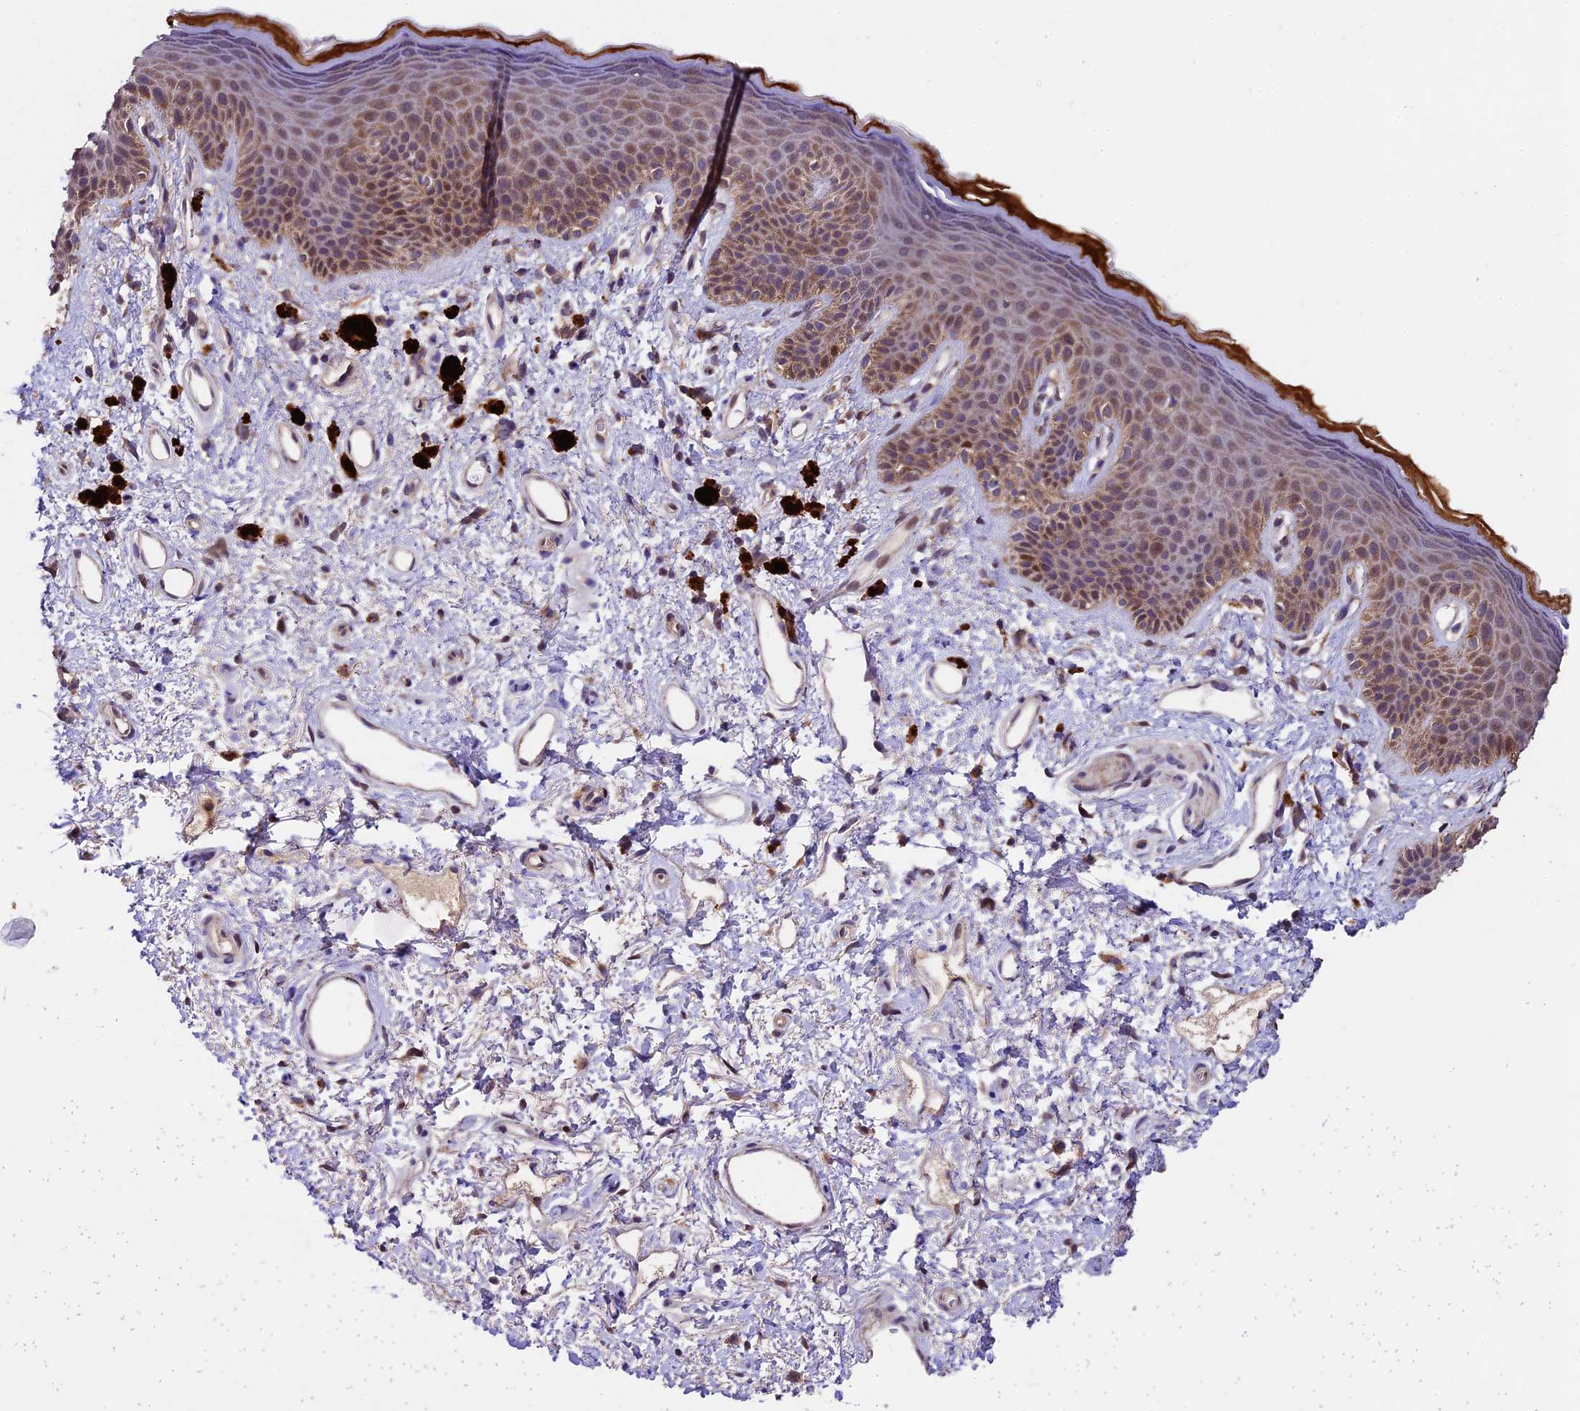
{"staining": {"intensity": "moderate", "quantity": "25%-75%", "location": "cytoplasmic/membranous,nuclear"}, "tissue": "skin", "cell_type": "Epidermal cells", "image_type": "normal", "snomed": [{"axis": "morphology", "description": "Normal tissue, NOS"}, {"axis": "topography", "description": "Anal"}], "caption": "Protein positivity by immunohistochemistry (IHC) reveals moderate cytoplasmic/membranous,nuclear positivity in approximately 25%-75% of epidermal cells in benign skin. Immunohistochemistry (ihc) stains the protein in brown and the nuclei are stained blue.", "gene": "SBNO2", "patient": {"sex": "female", "age": 46}}